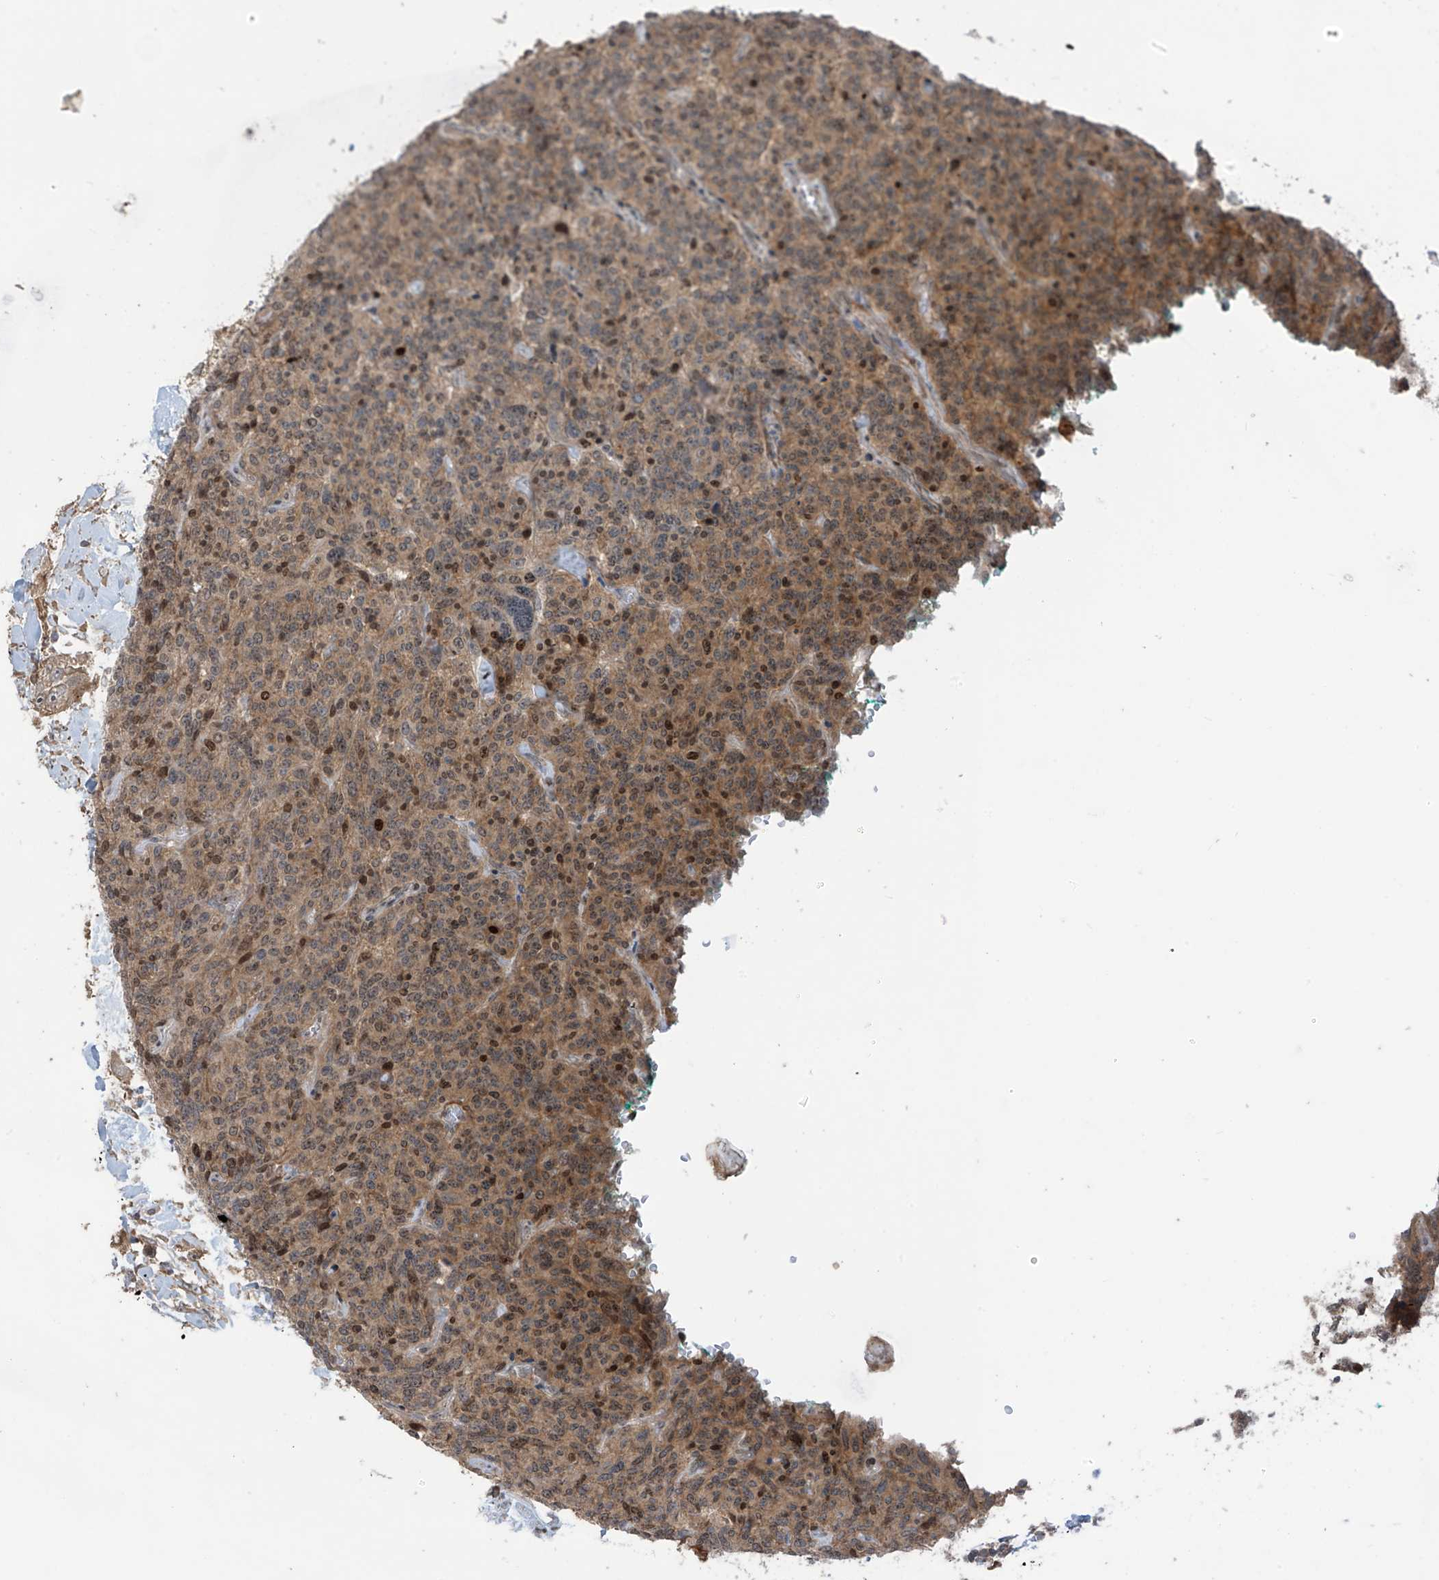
{"staining": {"intensity": "moderate", "quantity": ">75%", "location": "cytoplasmic/membranous"}, "tissue": "carcinoid", "cell_type": "Tumor cells", "image_type": "cancer", "snomed": [{"axis": "morphology", "description": "Carcinoid, malignant, NOS"}, {"axis": "topography", "description": "Lung"}], "caption": "This is an image of immunohistochemistry (IHC) staining of carcinoid, which shows moderate positivity in the cytoplasmic/membranous of tumor cells.", "gene": "LRRC74A", "patient": {"sex": "female", "age": 46}}